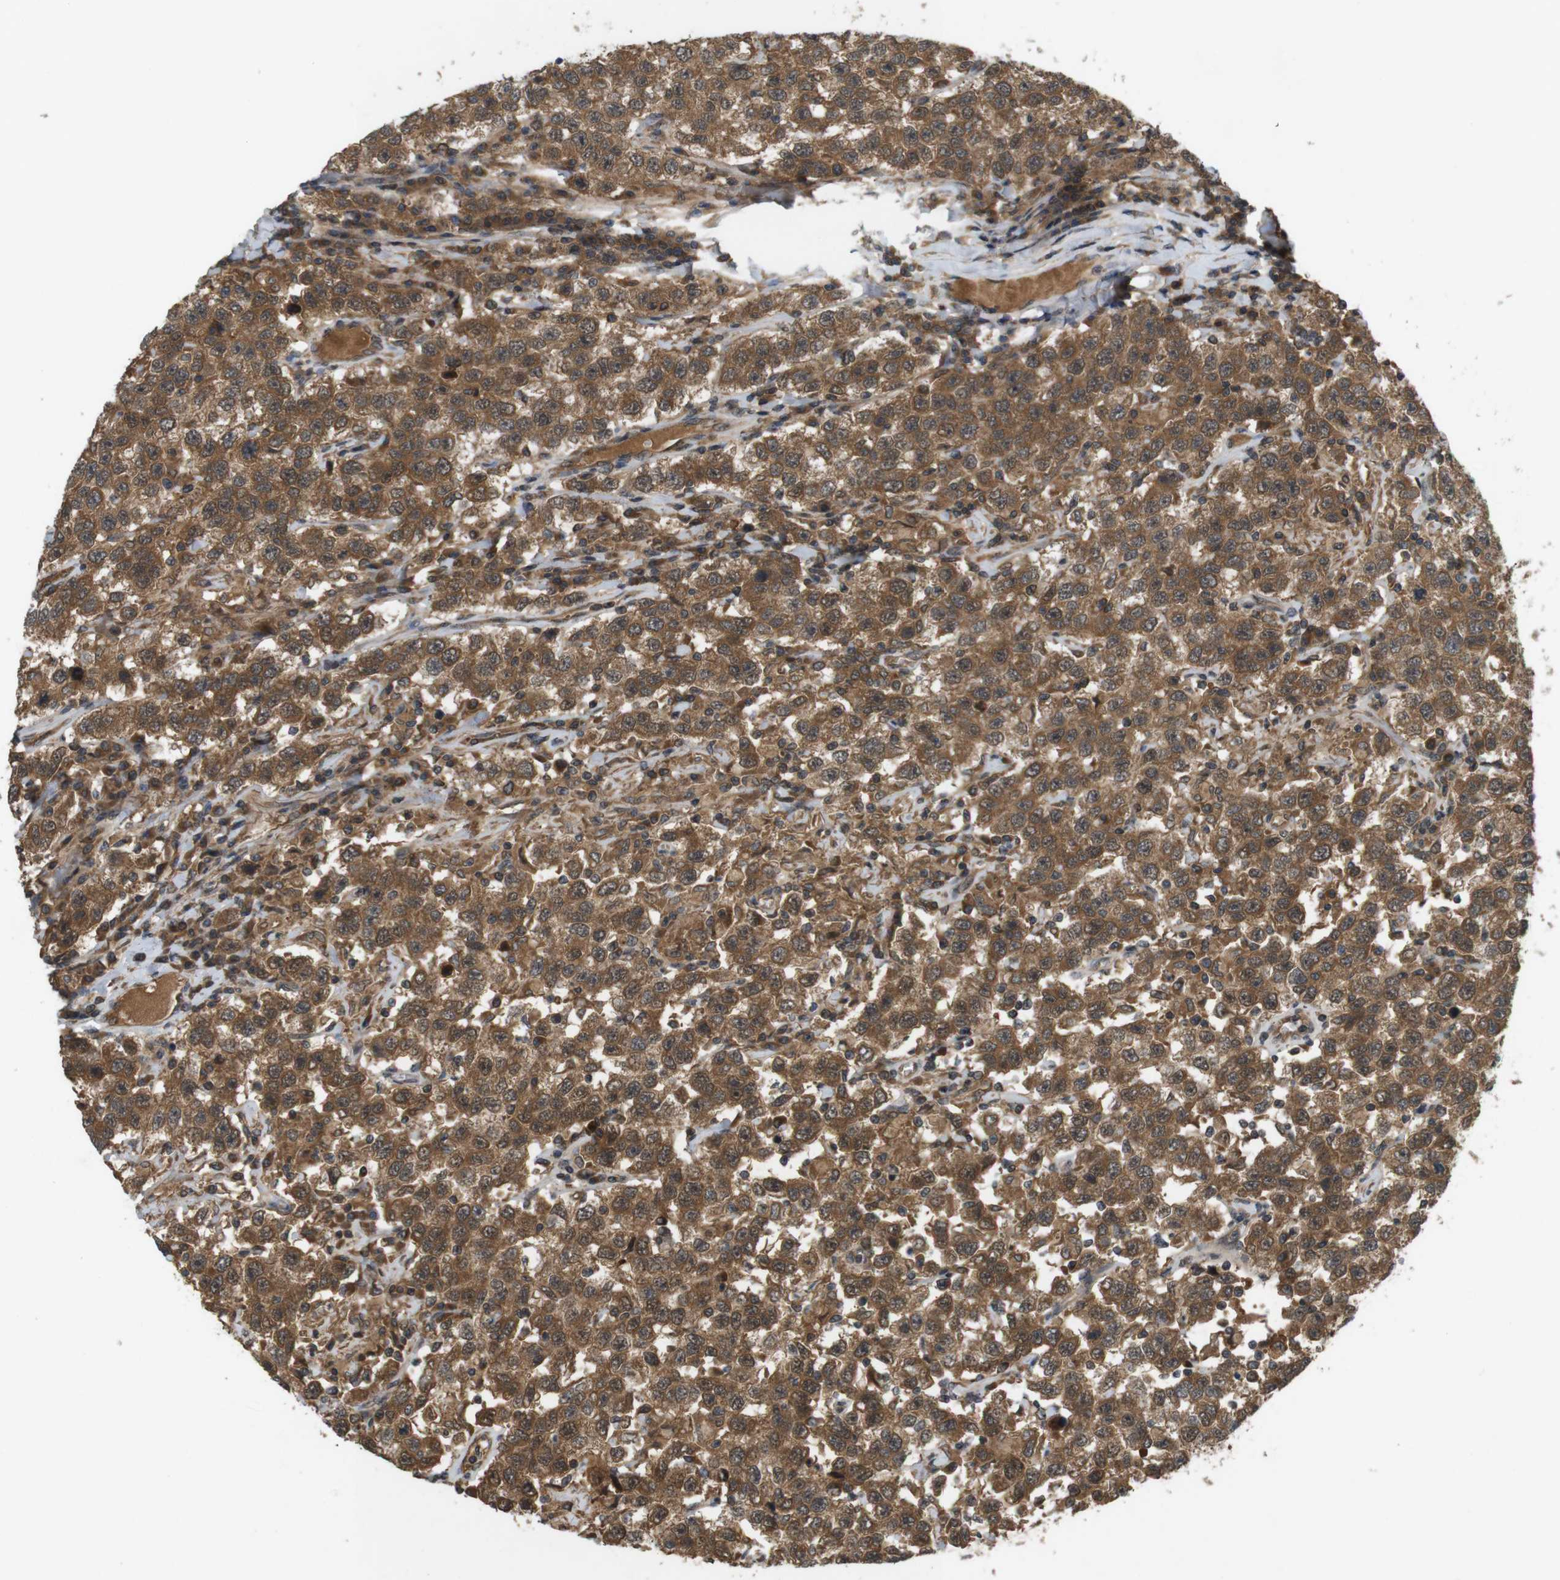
{"staining": {"intensity": "strong", "quantity": ">75%", "location": "cytoplasmic/membranous"}, "tissue": "testis cancer", "cell_type": "Tumor cells", "image_type": "cancer", "snomed": [{"axis": "morphology", "description": "Seminoma, NOS"}, {"axis": "topography", "description": "Testis"}], "caption": "Testis cancer stained for a protein (brown) shows strong cytoplasmic/membranous positive expression in approximately >75% of tumor cells.", "gene": "NFKBIE", "patient": {"sex": "male", "age": 41}}